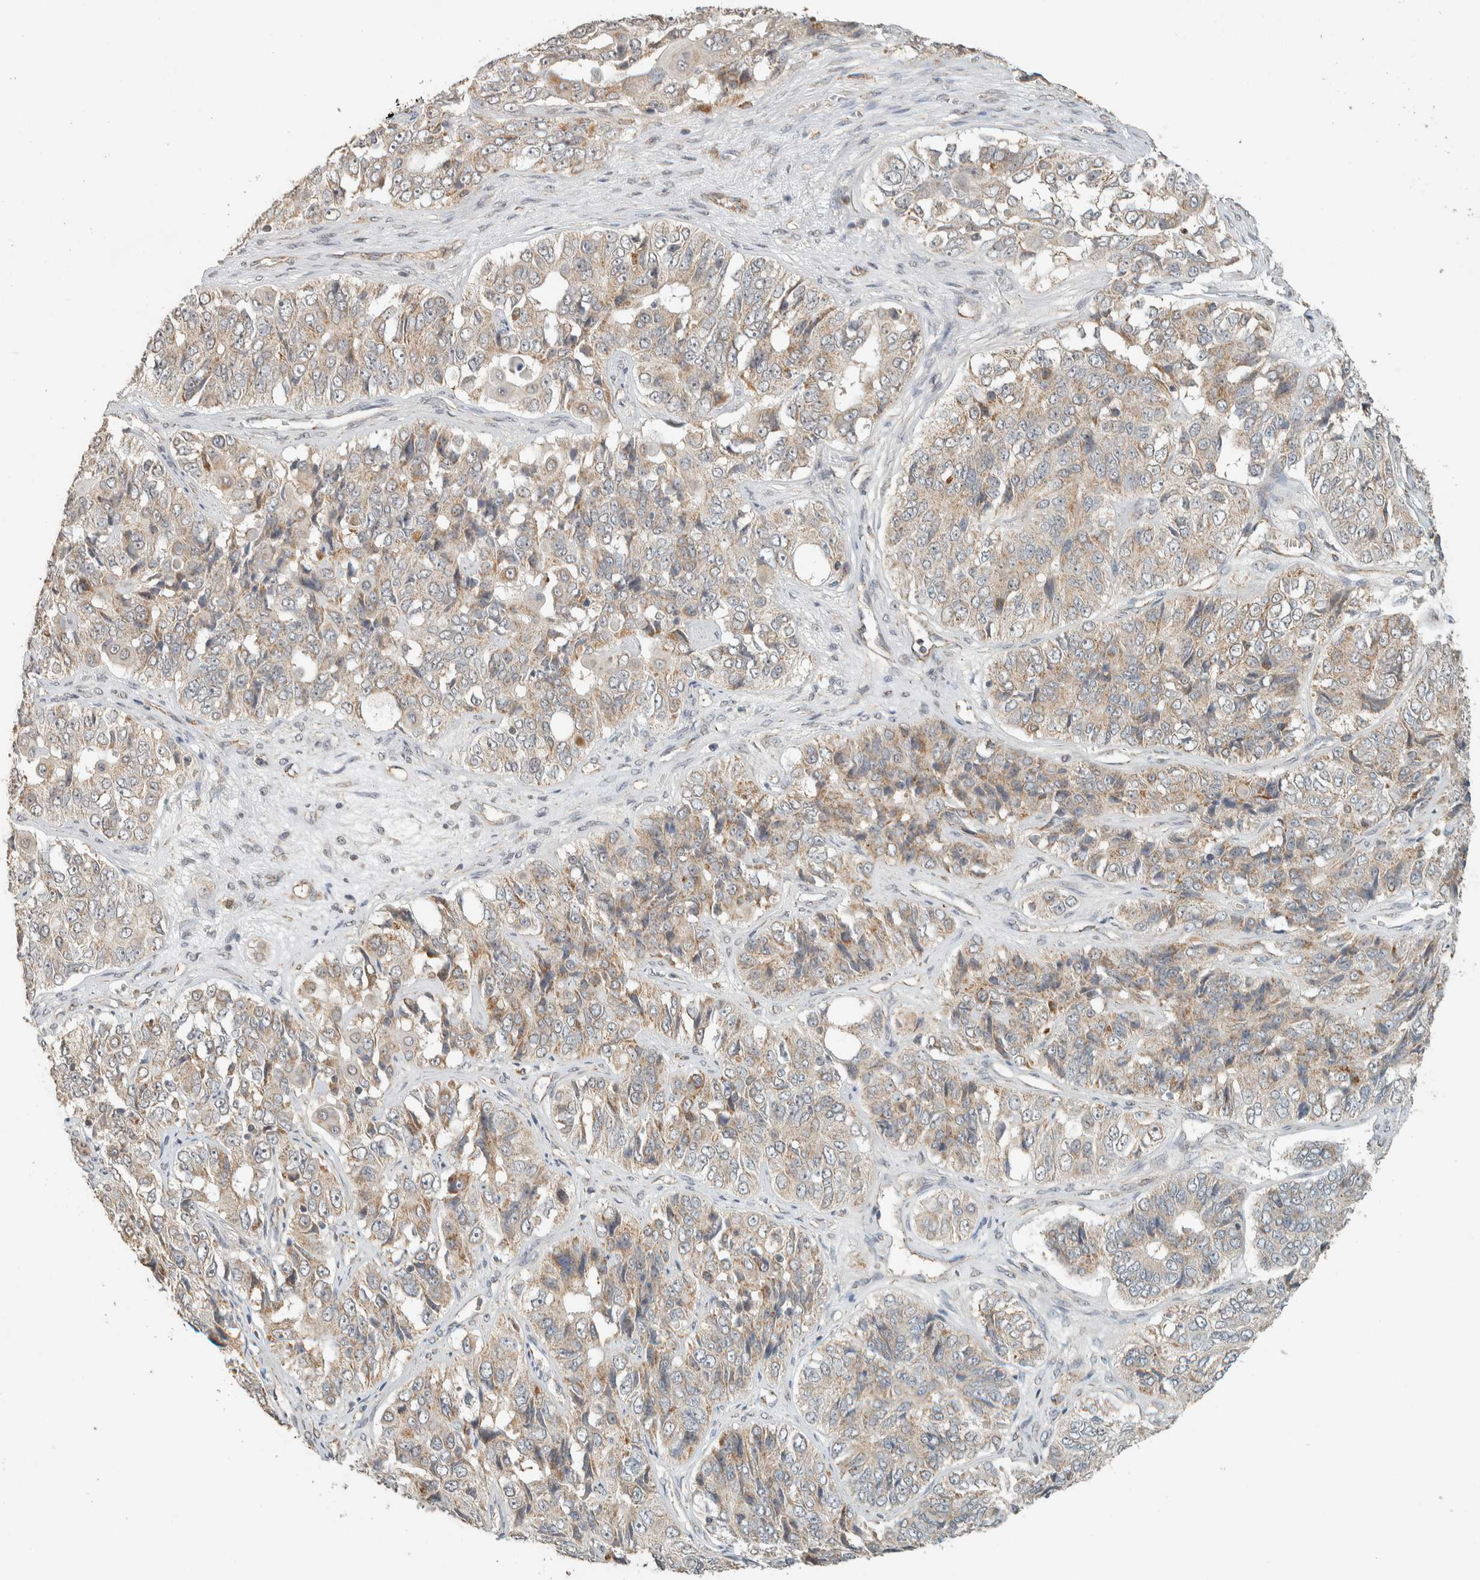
{"staining": {"intensity": "weak", "quantity": ">75%", "location": "cytoplasmic/membranous"}, "tissue": "ovarian cancer", "cell_type": "Tumor cells", "image_type": "cancer", "snomed": [{"axis": "morphology", "description": "Carcinoma, endometroid"}, {"axis": "topography", "description": "Ovary"}], "caption": "An immunohistochemistry photomicrograph of neoplastic tissue is shown. Protein staining in brown highlights weak cytoplasmic/membranous positivity in endometroid carcinoma (ovarian) within tumor cells. (Brightfield microscopy of DAB IHC at high magnification).", "gene": "PDE7B", "patient": {"sex": "female", "age": 51}}